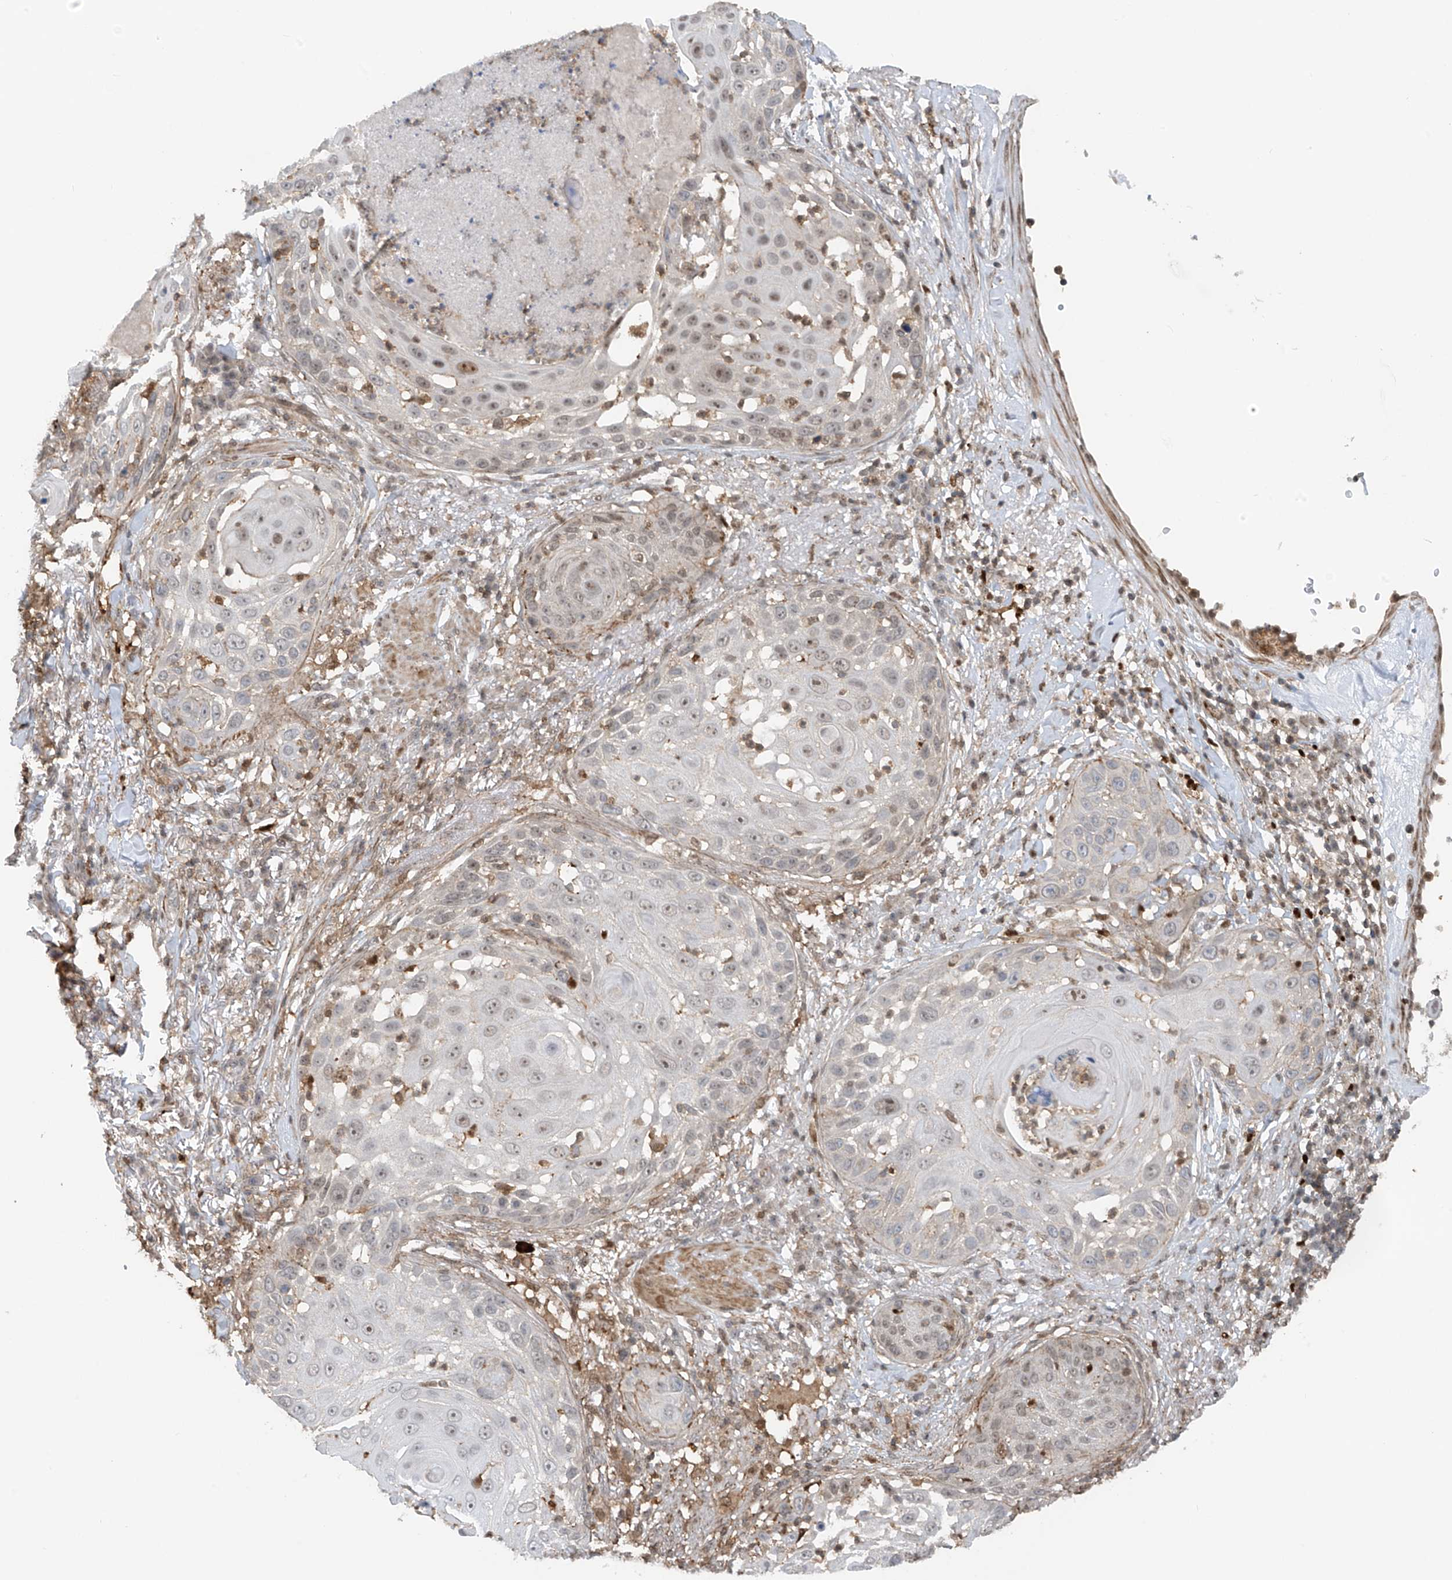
{"staining": {"intensity": "weak", "quantity": "<25%", "location": "nuclear"}, "tissue": "skin cancer", "cell_type": "Tumor cells", "image_type": "cancer", "snomed": [{"axis": "morphology", "description": "Squamous cell carcinoma, NOS"}, {"axis": "topography", "description": "Skin"}], "caption": "This is a image of immunohistochemistry (IHC) staining of skin cancer, which shows no expression in tumor cells. (DAB immunohistochemistry visualized using brightfield microscopy, high magnification).", "gene": "REPIN1", "patient": {"sex": "female", "age": 44}}